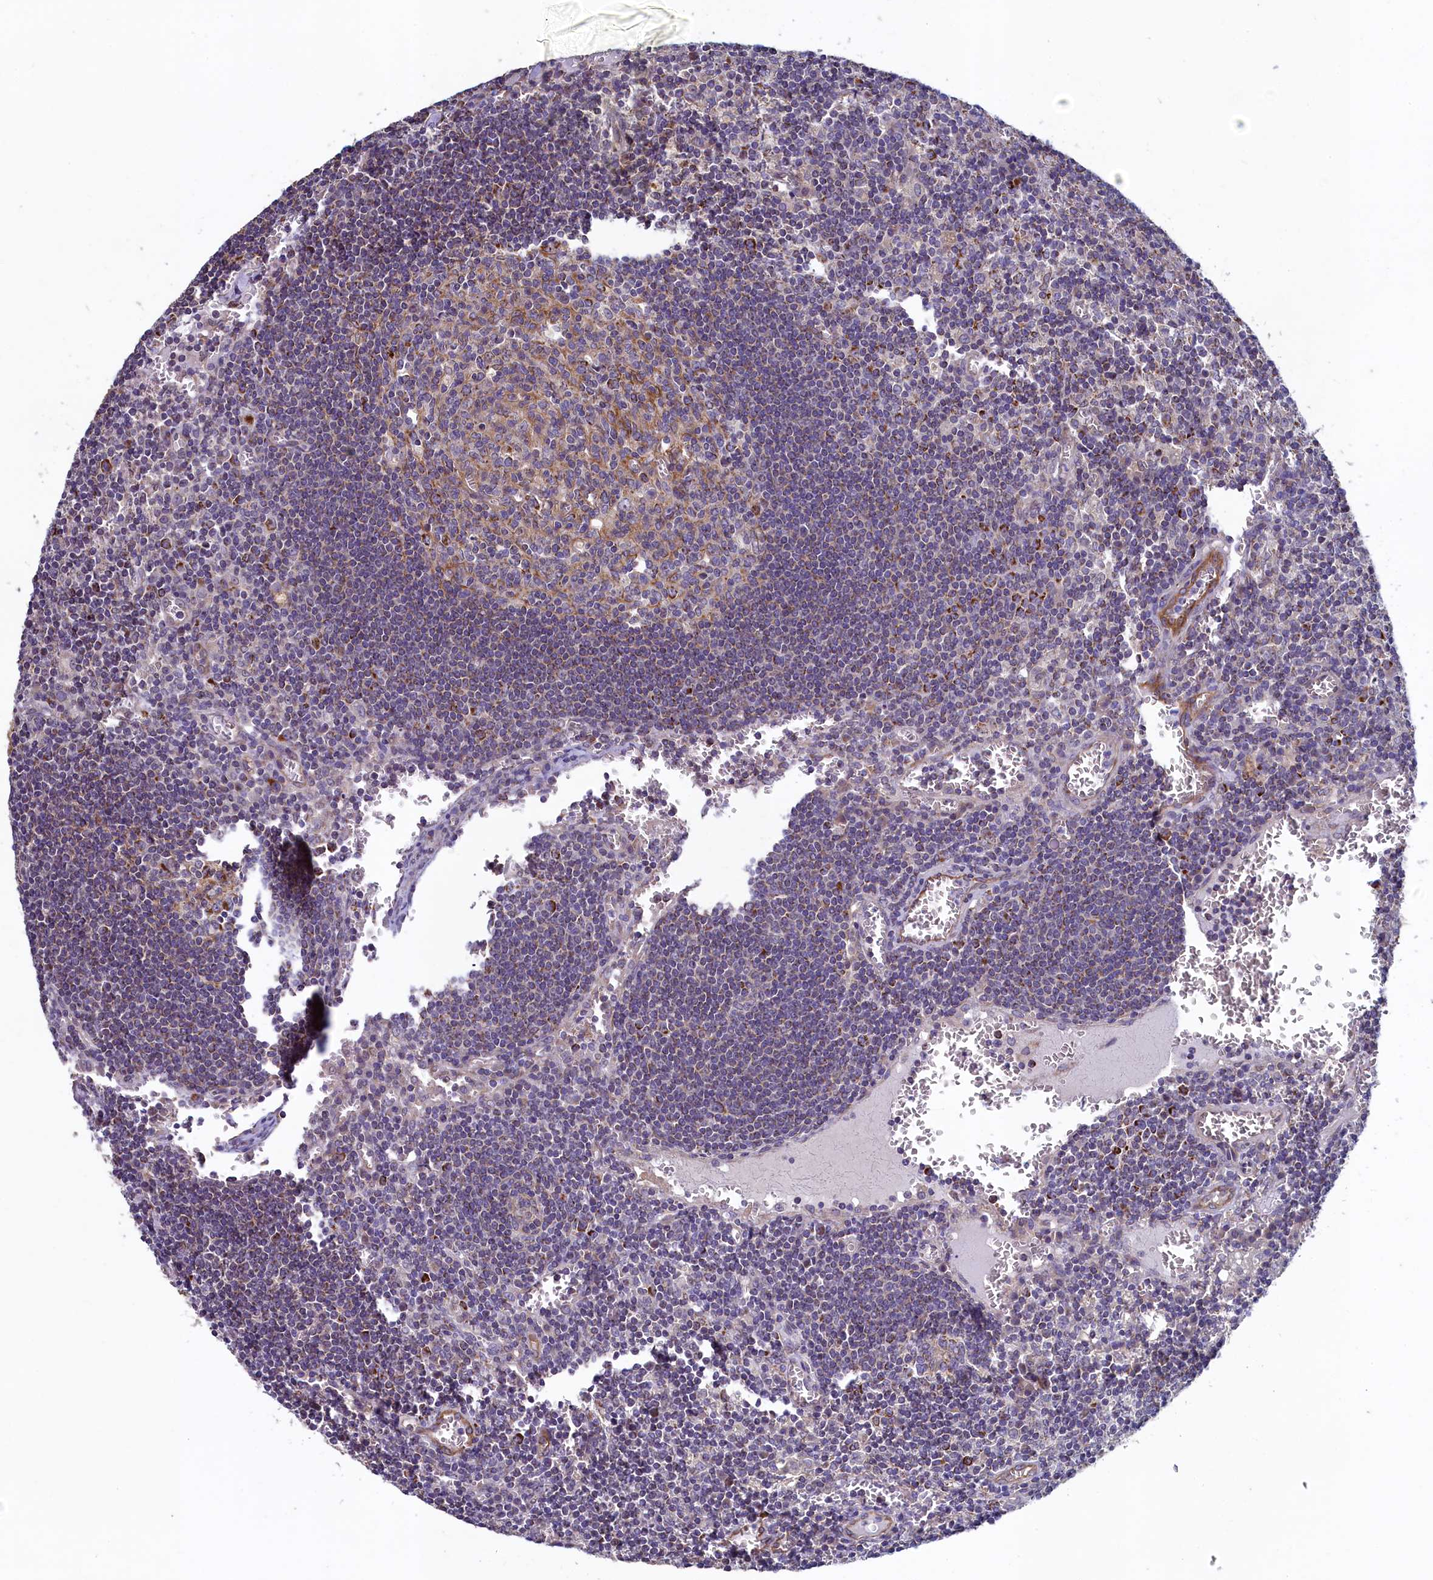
{"staining": {"intensity": "moderate", "quantity": "<25%", "location": "cytoplasmic/membranous"}, "tissue": "lymph node", "cell_type": "Germinal center cells", "image_type": "normal", "snomed": [{"axis": "morphology", "description": "Normal tissue, NOS"}, {"axis": "topography", "description": "Lymph node"}], "caption": "Immunohistochemical staining of normal lymph node demonstrates low levels of moderate cytoplasmic/membranous staining in about <25% of germinal center cells. (Brightfield microscopy of DAB IHC at high magnification).", "gene": "SPATA2L", "patient": {"sex": "female", "age": 73}}